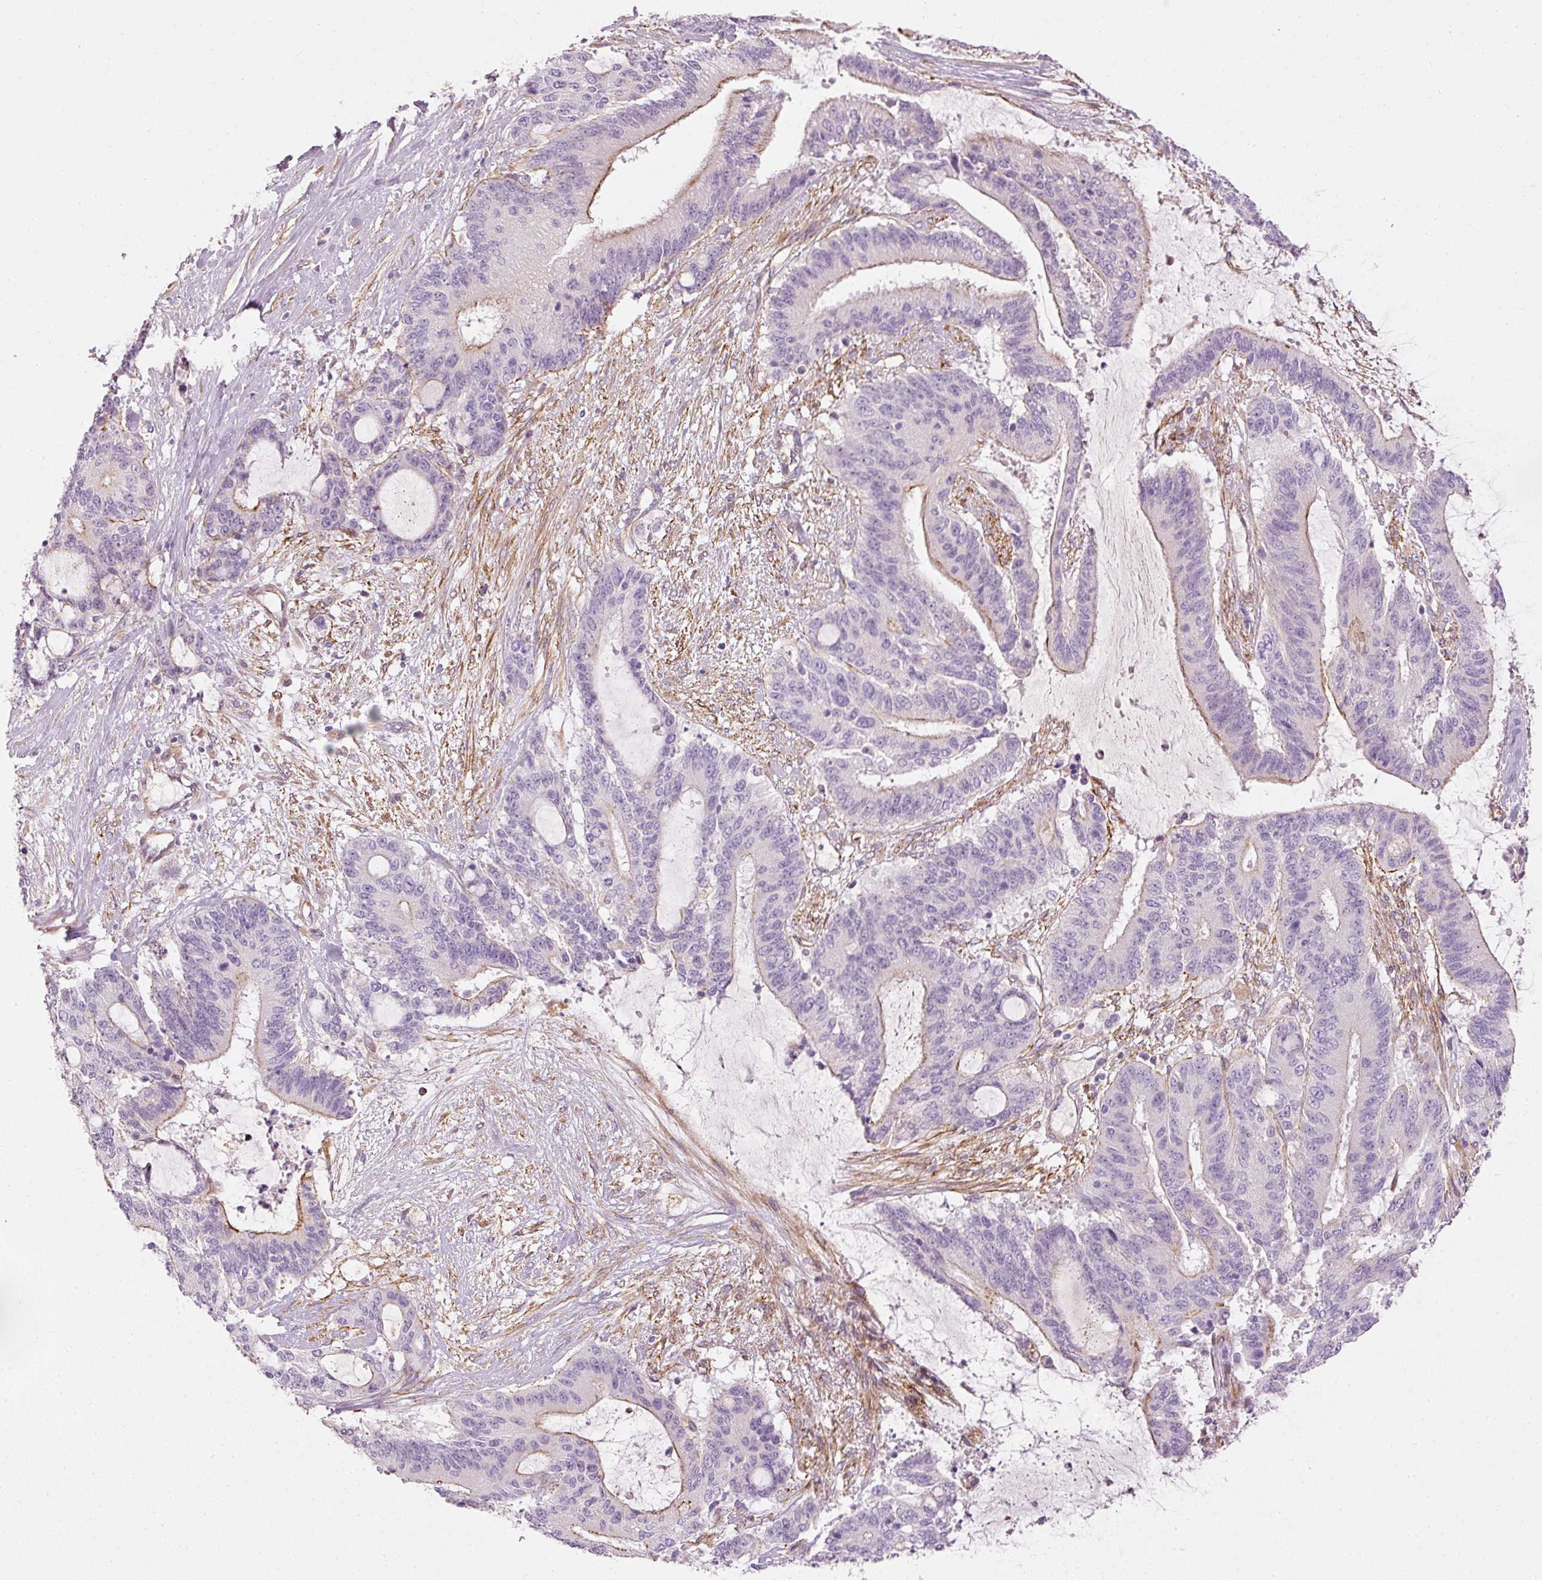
{"staining": {"intensity": "moderate", "quantity": "<25%", "location": "cytoplasmic/membranous"}, "tissue": "liver cancer", "cell_type": "Tumor cells", "image_type": "cancer", "snomed": [{"axis": "morphology", "description": "Normal tissue, NOS"}, {"axis": "morphology", "description": "Cholangiocarcinoma"}, {"axis": "topography", "description": "Liver"}, {"axis": "topography", "description": "Peripheral nerve tissue"}], "caption": "Protein expression analysis of human cholangiocarcinoma (liver) reveals moderate cytoplasmic/membranous staining in approximately <25% of tumor cells.", "gene": "OSR2", "patient": {"sex": "female", "age": 73}}